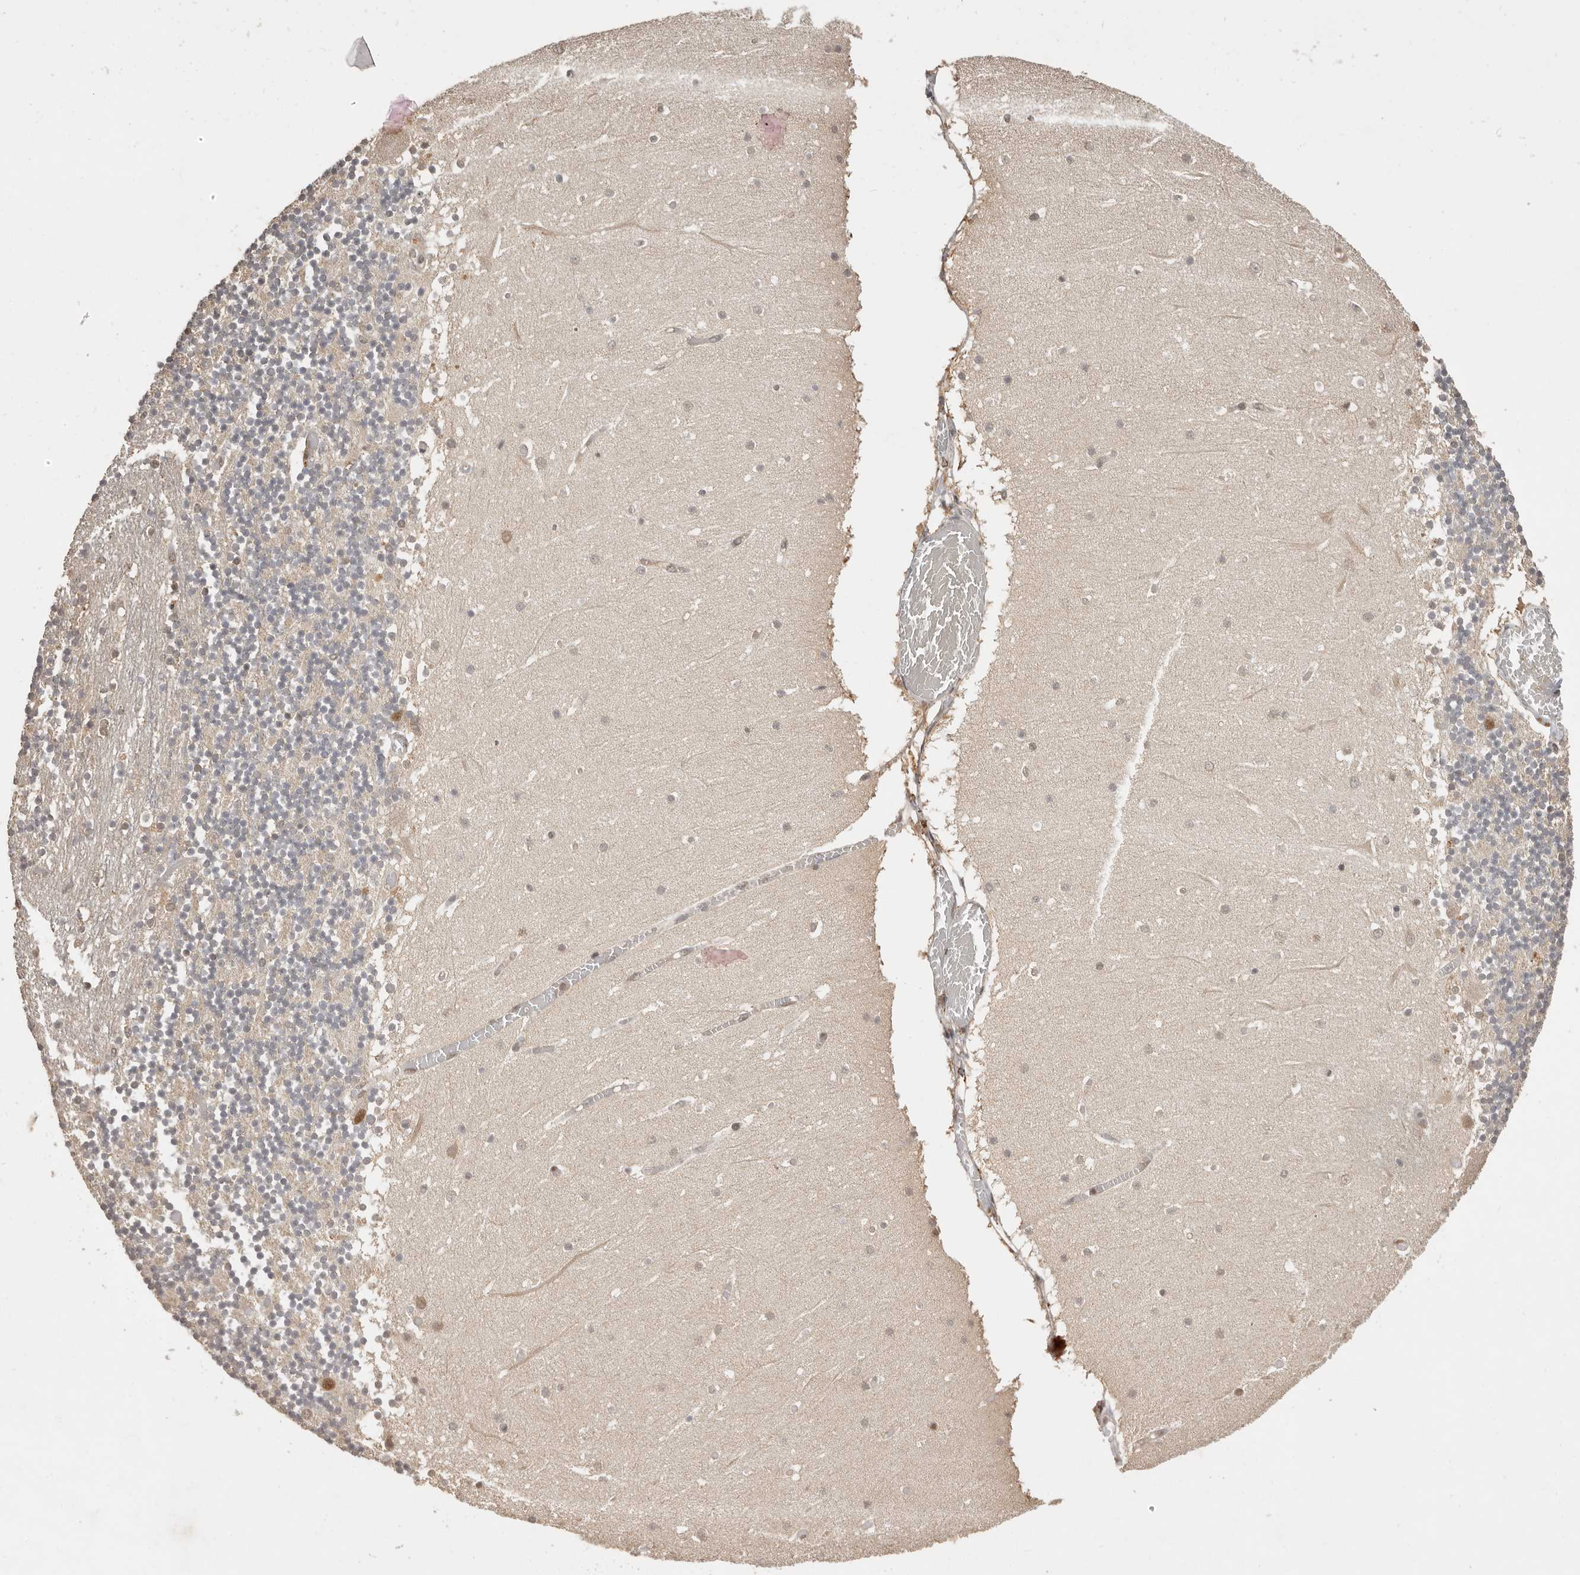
{"staining": {"intensity": "moderate", "quantity": "25%-75%", "location": "cytoplasmic/membranous"}, "tissue": "cerebellum", "cell_type": "Cells in granular layer", "image_type": "normal", "snomed": [{"axis": "morphology", "description": "Normal tissue, NOS"}, {"axis": "topography", "description": "Cerebellum"}], "caption": "Moderate cytoplasmic/membranous protein expression is present in approximately 25%-75% of cells in granular layer in cerebellum. (DAB IHC with brightfield microscopy, high magnification).", "gene": "PSMA5", "patient": {"sex": "female", "age": 28}}